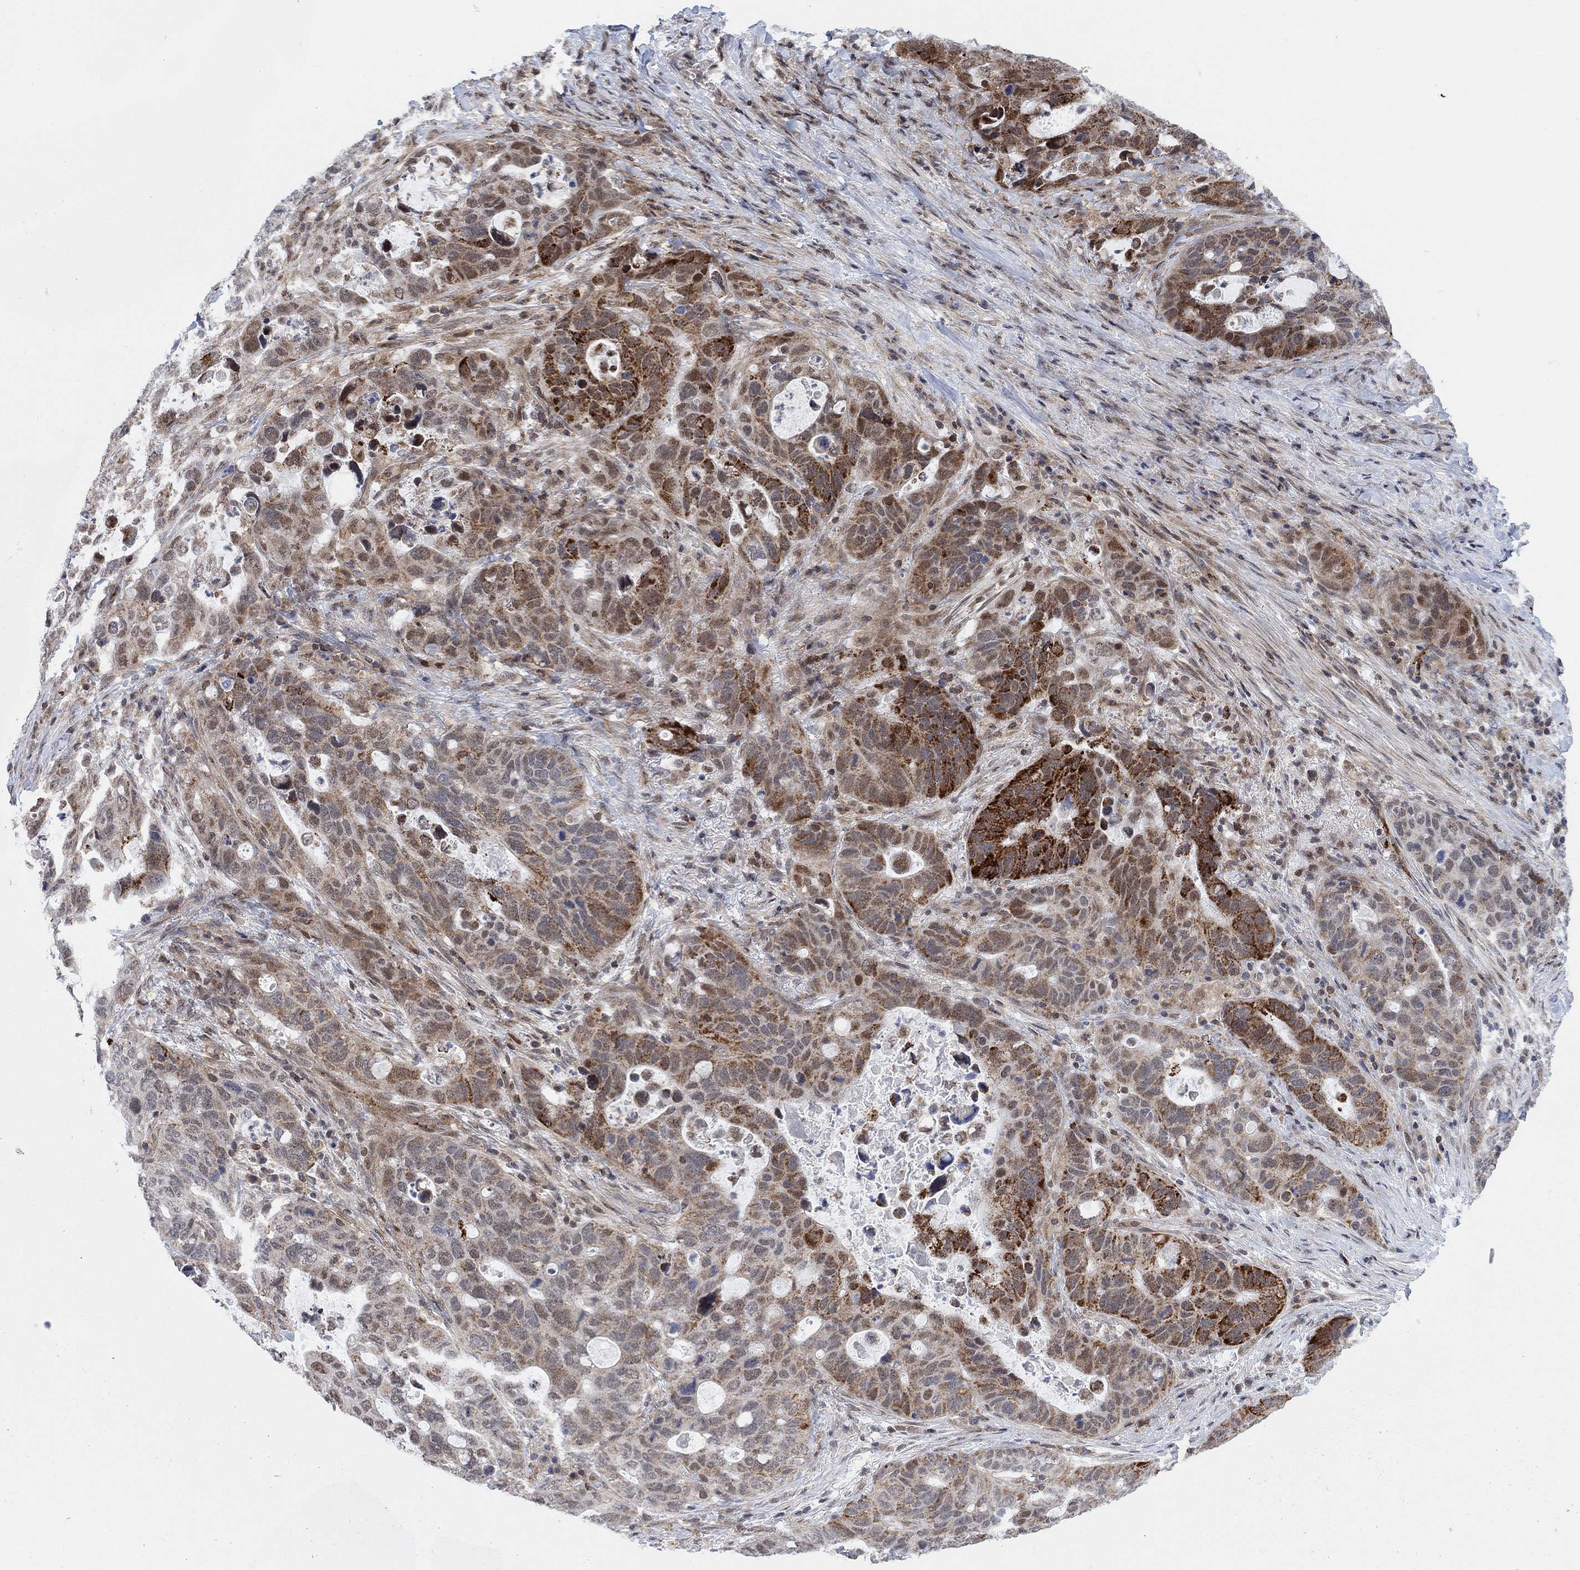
{"staining": {"intensity": "strong", "quantity": "<25%", "location": "cytoplasmic/membranous,nuclear"}, "tissue": "stomach cancer", "cell_type": "Tumor cells", "image_type": "cancer", "snomed": [{"axis": "morphology", "description": "Adenocarcinoma, NOS"}, {"axis": "topography", "description": "Stomach"}], "caption": "Protein analysis of adenocarcinoma (stomach) tissue exhibits strong cytoplasmic/membranous and nuclear expression in approximately <25% of tumor cells.", "gene": "PWWP2B", "patient": {"sex": "male", "age": 54}}